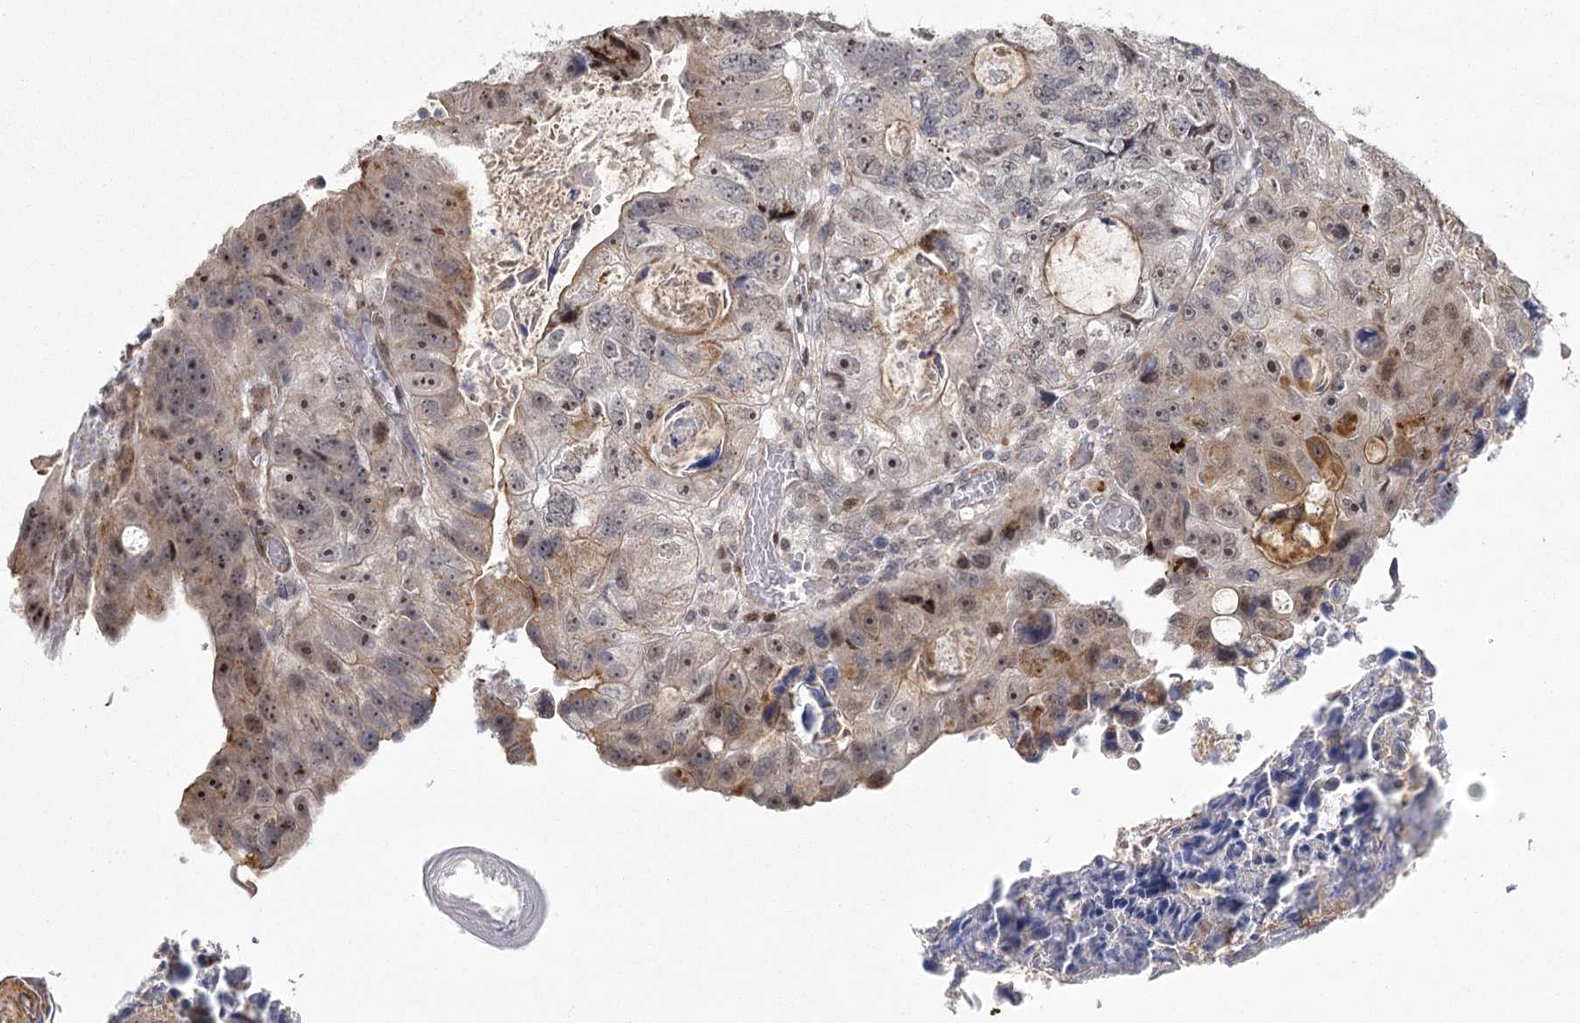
{"staining": {"intensity": "moderate", "quantity": "25%-75%", "location": "nuclear"}, "tissue": "colorectal cancer", "cell_type": "Tumor cells", "image_type": "cancer", "snomed": [{"axis": "morphology", "description": "Adenocarcinoma, NOS"}, {"axis": "topography", "description": "Rectum"}], "caption": "The micrograph demonstrates a brown stain indicating the presence of a protein in the nuclear of tumor cells in colorectal cancer (adenocarcinoma). (IHC, brightfield microscopy, high magnification).", "gene": "PARM1", "patient": {"sex": "male", "age": 59}}